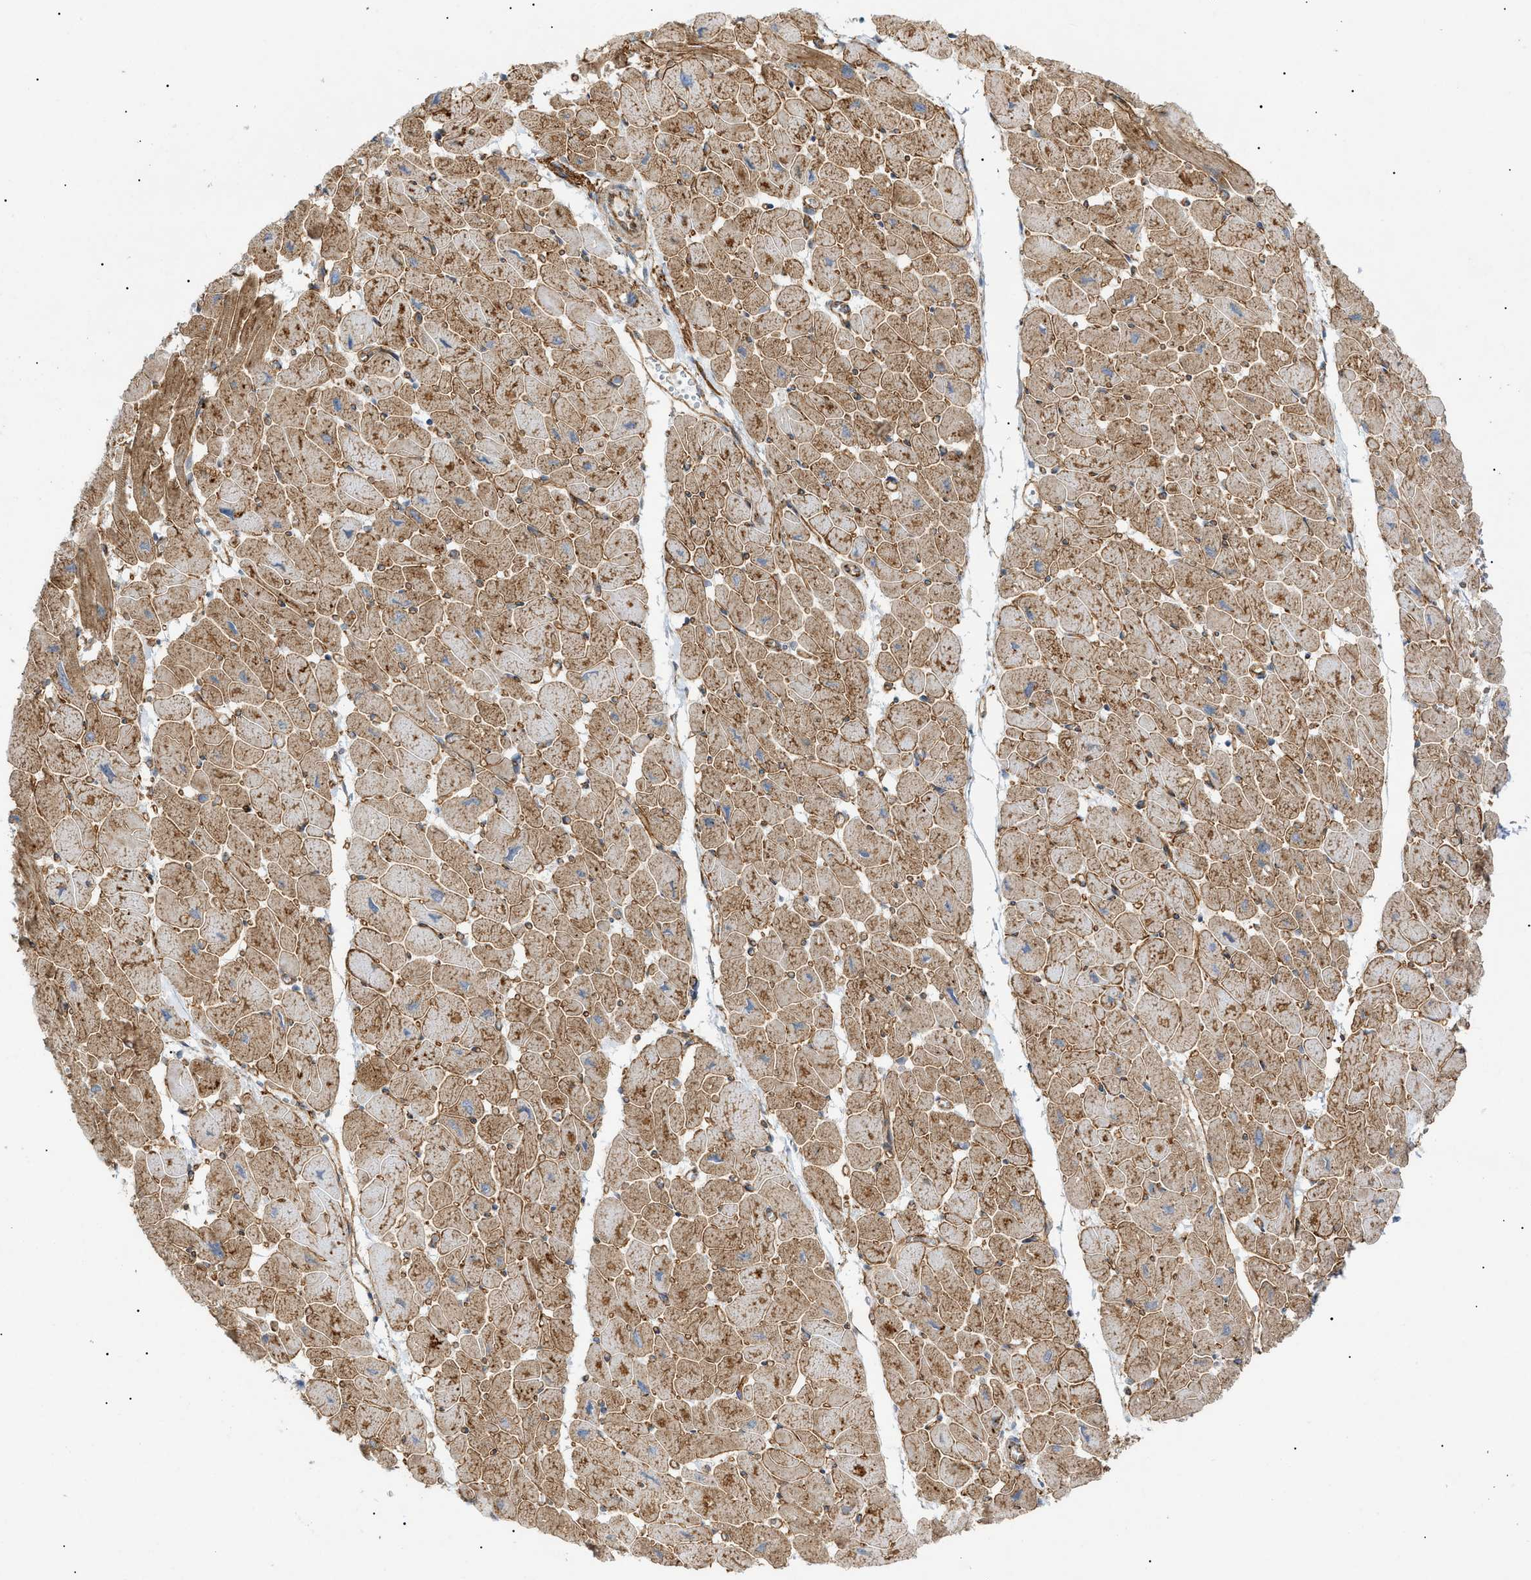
{"staining": {"intensity": "moderate", "quantity": ">75%", "location": "cytoplasmic/membranous"}, "tissue": "heart muscle", "cell_type": "Cardiomyocytes", "image_type": "normal", "snomed": [{"axis": "morphology", "description": "Normal tissue, NOS"}, {"axis": "topography", "description": "Heart"}], "caption": "An IHC photomicrograph of unremarkable tissue is shown. Protein staining in brown shows moderate cytoplasmic/membranous positivity in heart muscle within cardiomyocytes. Immunohistochemistry stains the protein of interest in brown and the nuclei are stained blue.", "gene": "ZFHX2", "patient": {"sex": "female", "age": 54}}